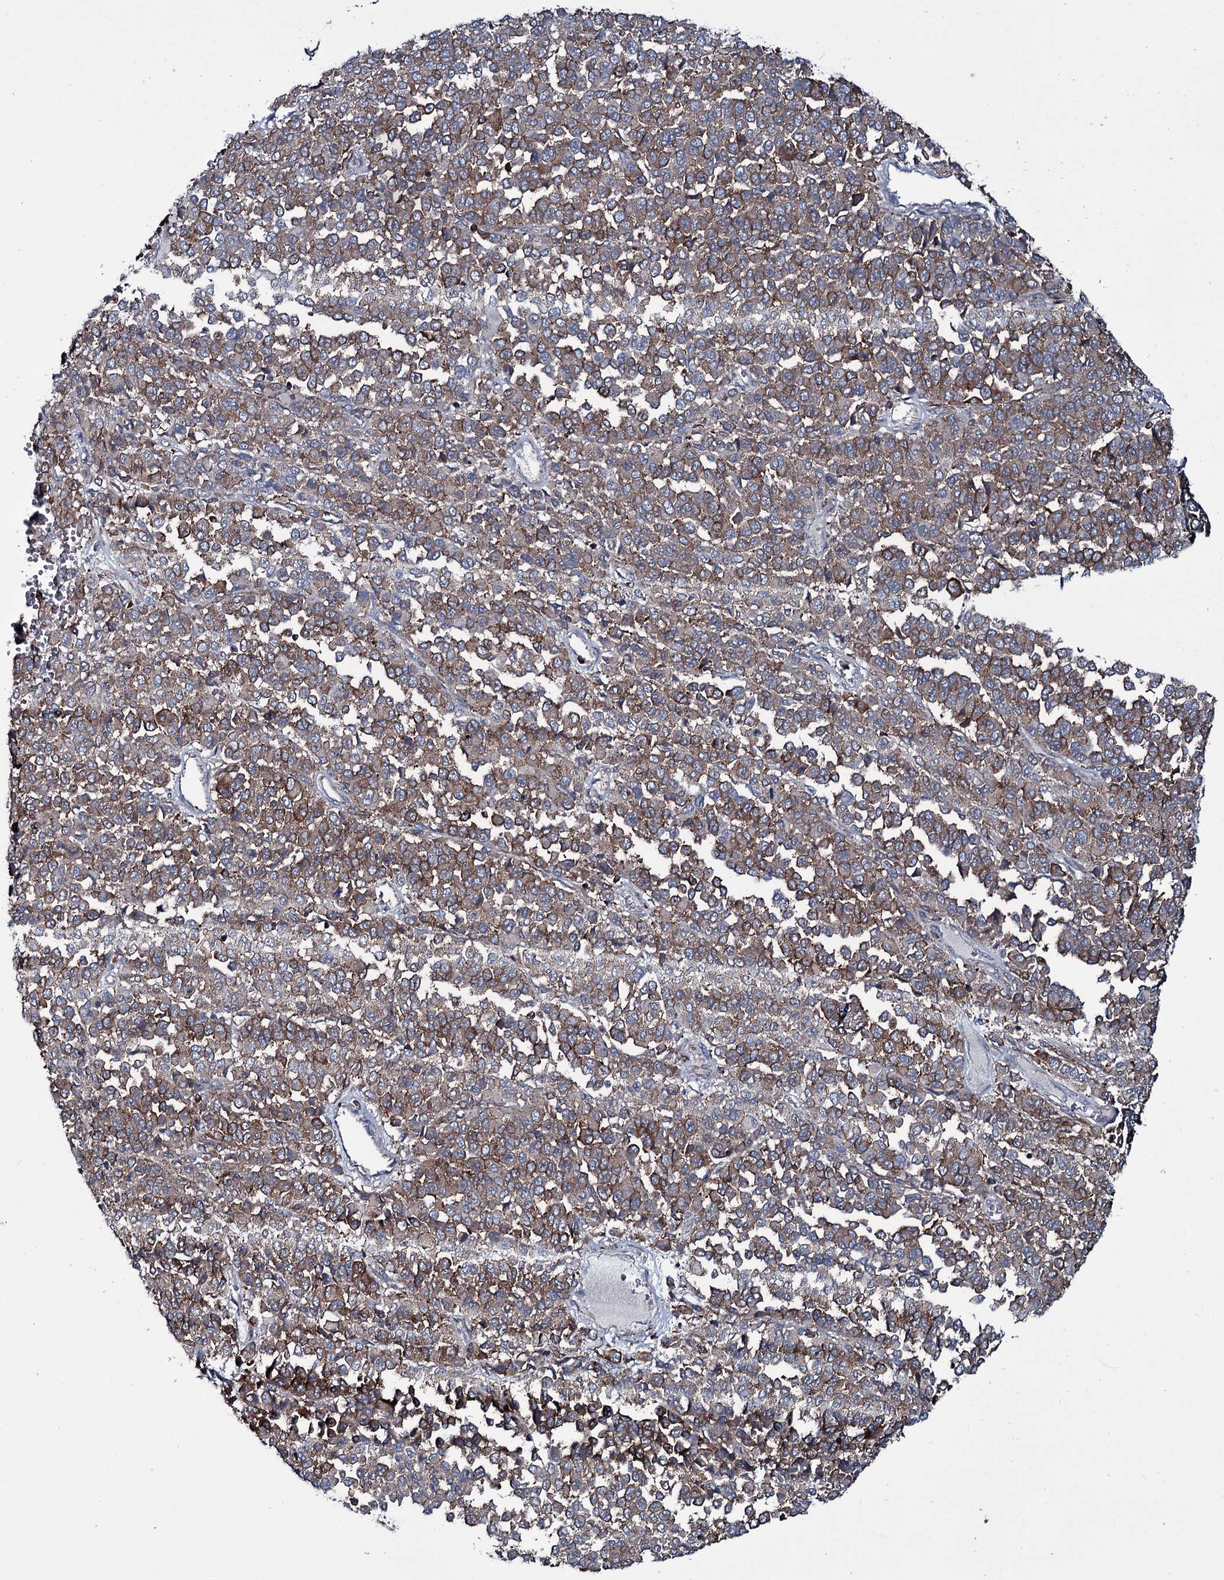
{"staining": {"intensity": "moderate", "quantity": ">75%", "location": "cytoplasmic/membranous"}, "tissue": "melanoma", "cell_type": "Tumor cells", "image_type": "cancer", "snomed": [{"axis": "morphology", "description": "Malignant melanoma, Metastatic site"}, {"axis": "topography", "description": "Pancreas"}], "caption": "There is medium levels of moderate cytoplasmic/membranous expression in tumor cells of melanoma, as demonstrated by immunohistochemical staining (brown color).", "gene": "VAMP8", "patient": {"sex": "female", "age": 30}}